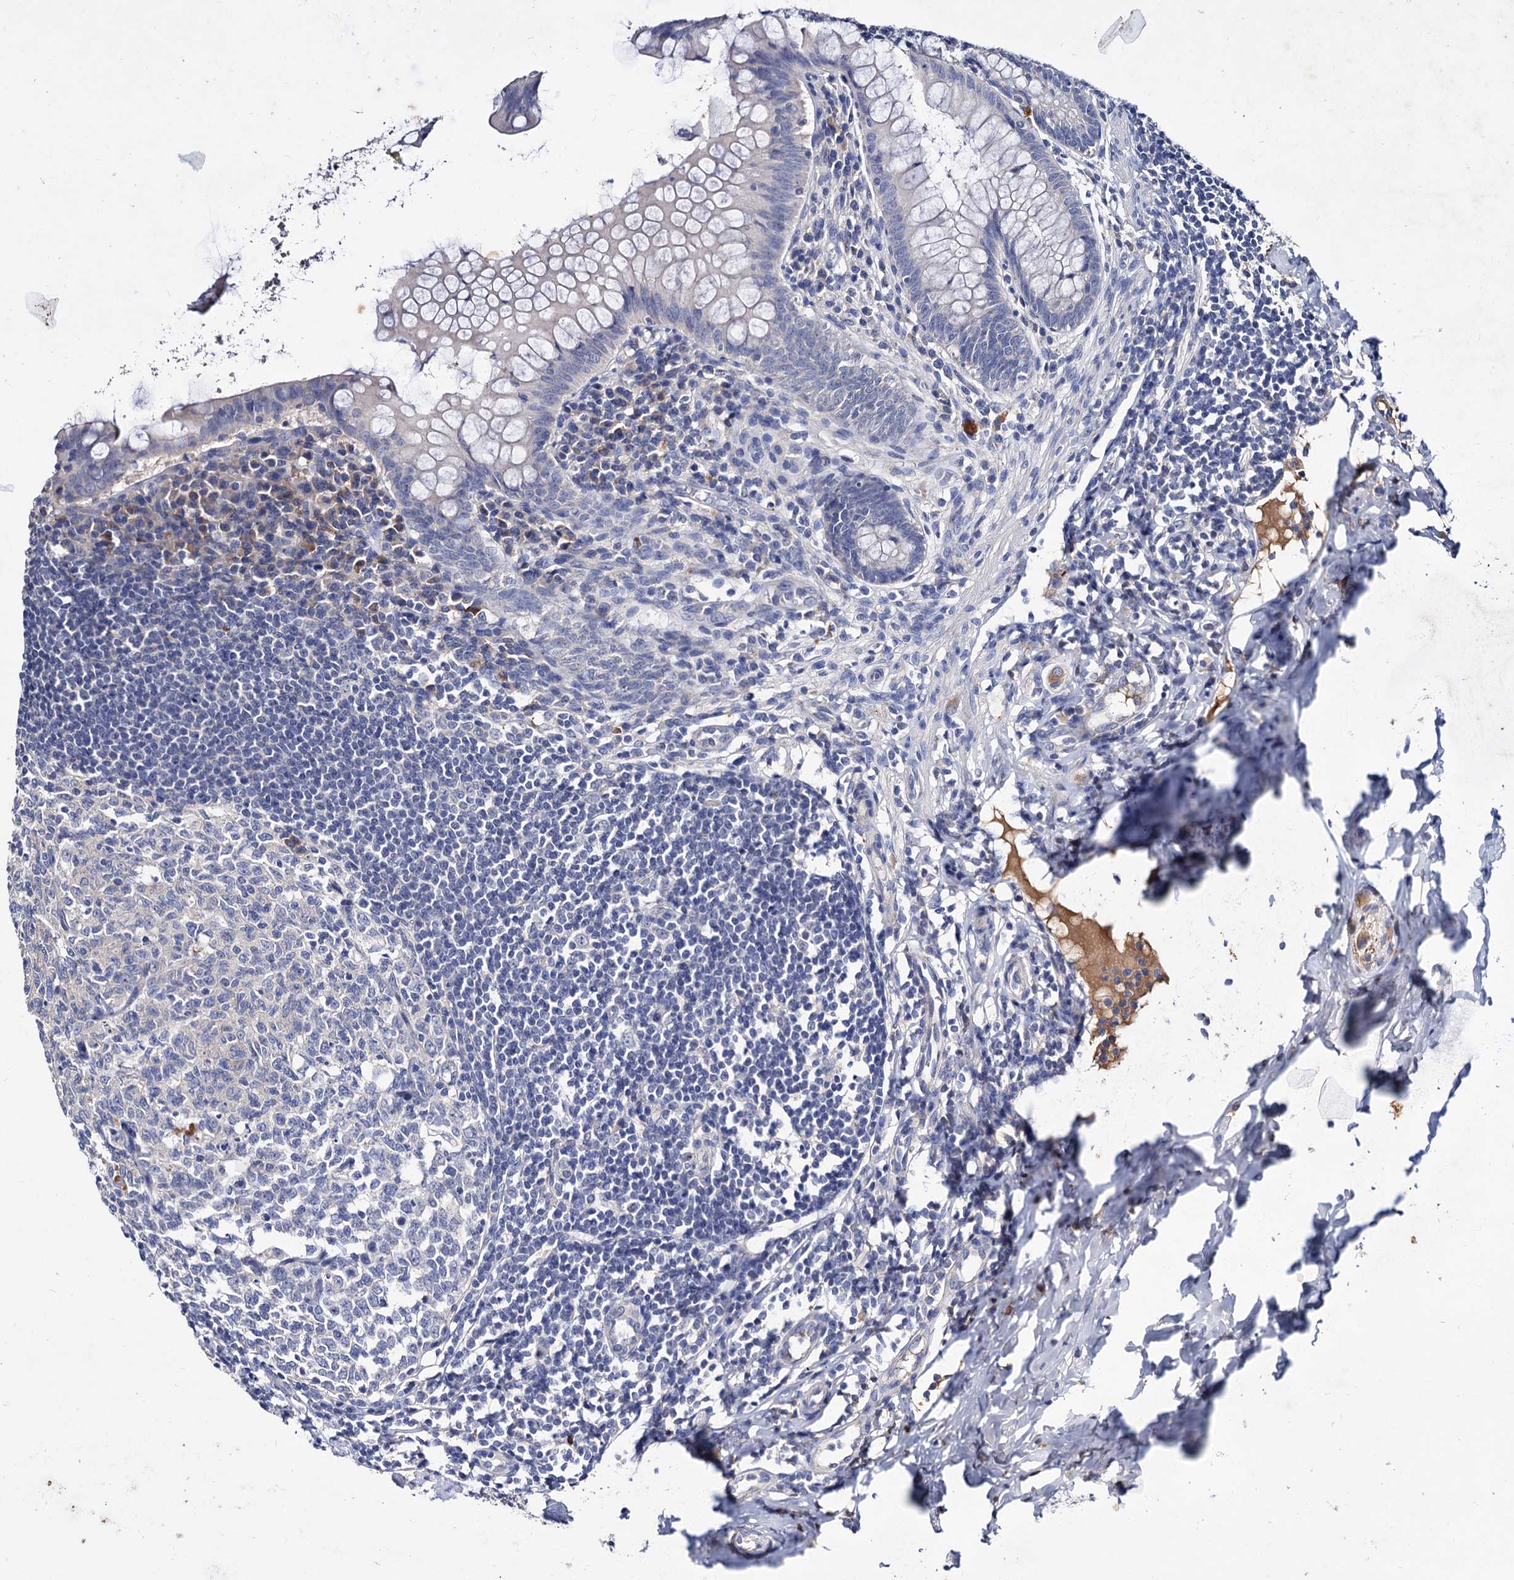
{"staining": {"intensity": "negative", "quantity": "none", "location": "none"}, "tissue": "appendix", "cell_type": "Glandular cells", "image_type": "normal", "snomed": [{"axis": "morphology", "description": "Normal tissue, NOS"}, {"axis": "topography", "description": "Appendix"}], "caption": "The micrograph shows no significant staining in glandular cells of appendix.", "gene": "NPAS4", "patient": {"sex": "female", "age": 33}}